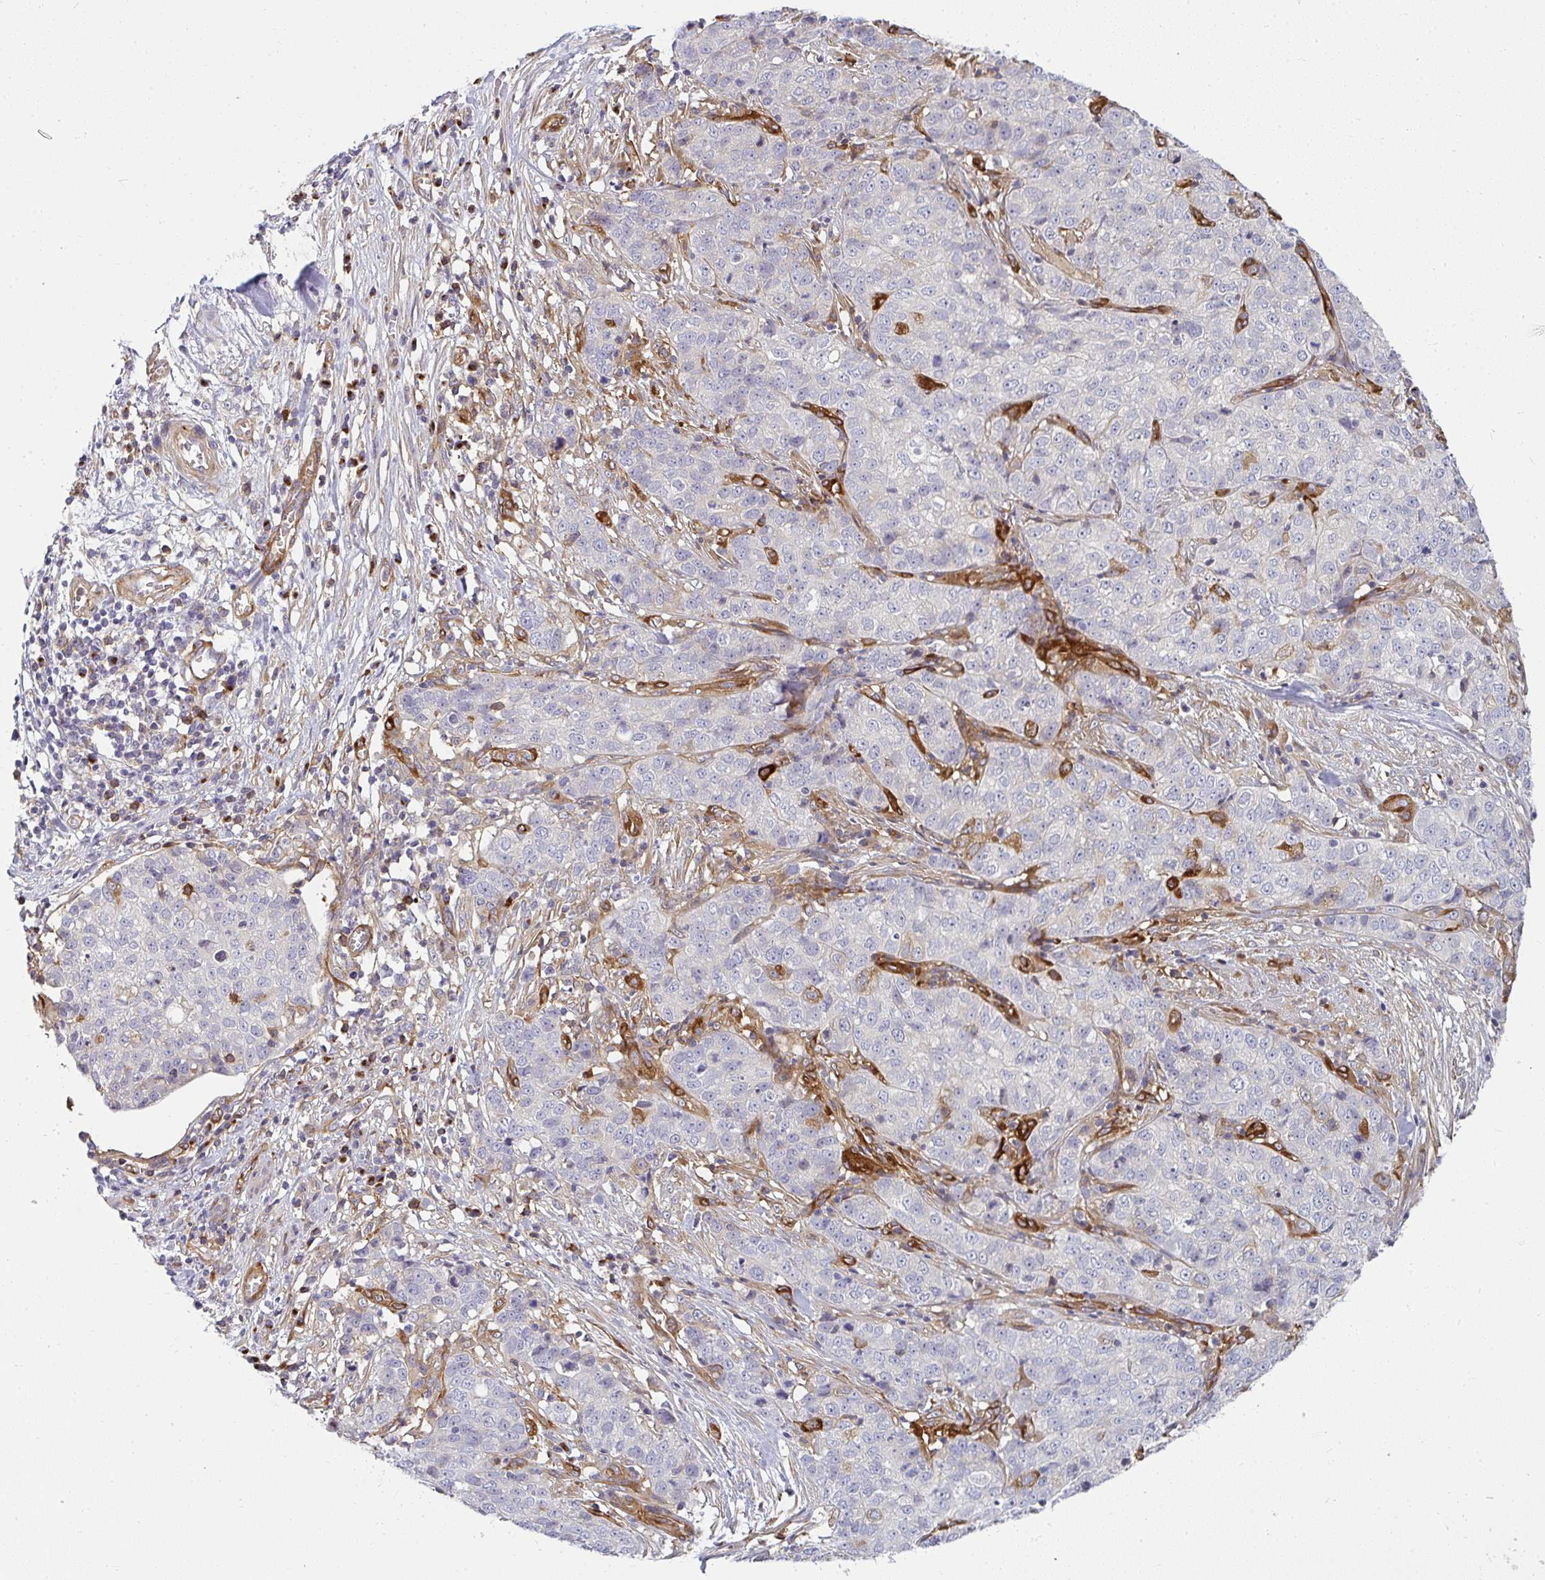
{"staining": {"intensity": "negative", "quantity": "none", "location": "none"}, "tissue": "stomach cancer", "cell_type": "Tumor cells", "image_type": "cancer", "snomed": [{"axis": "morphology", "description": "Adenocarcinoma, NOS"}, {"axis": "topography", "description": "Stomach, upper"}], "caption": "Tumor cells show no significant protein expression in stomach adenocarcinoma.", "gene": "IFIT3", "patient": {"sex": "female", "age": 67}}